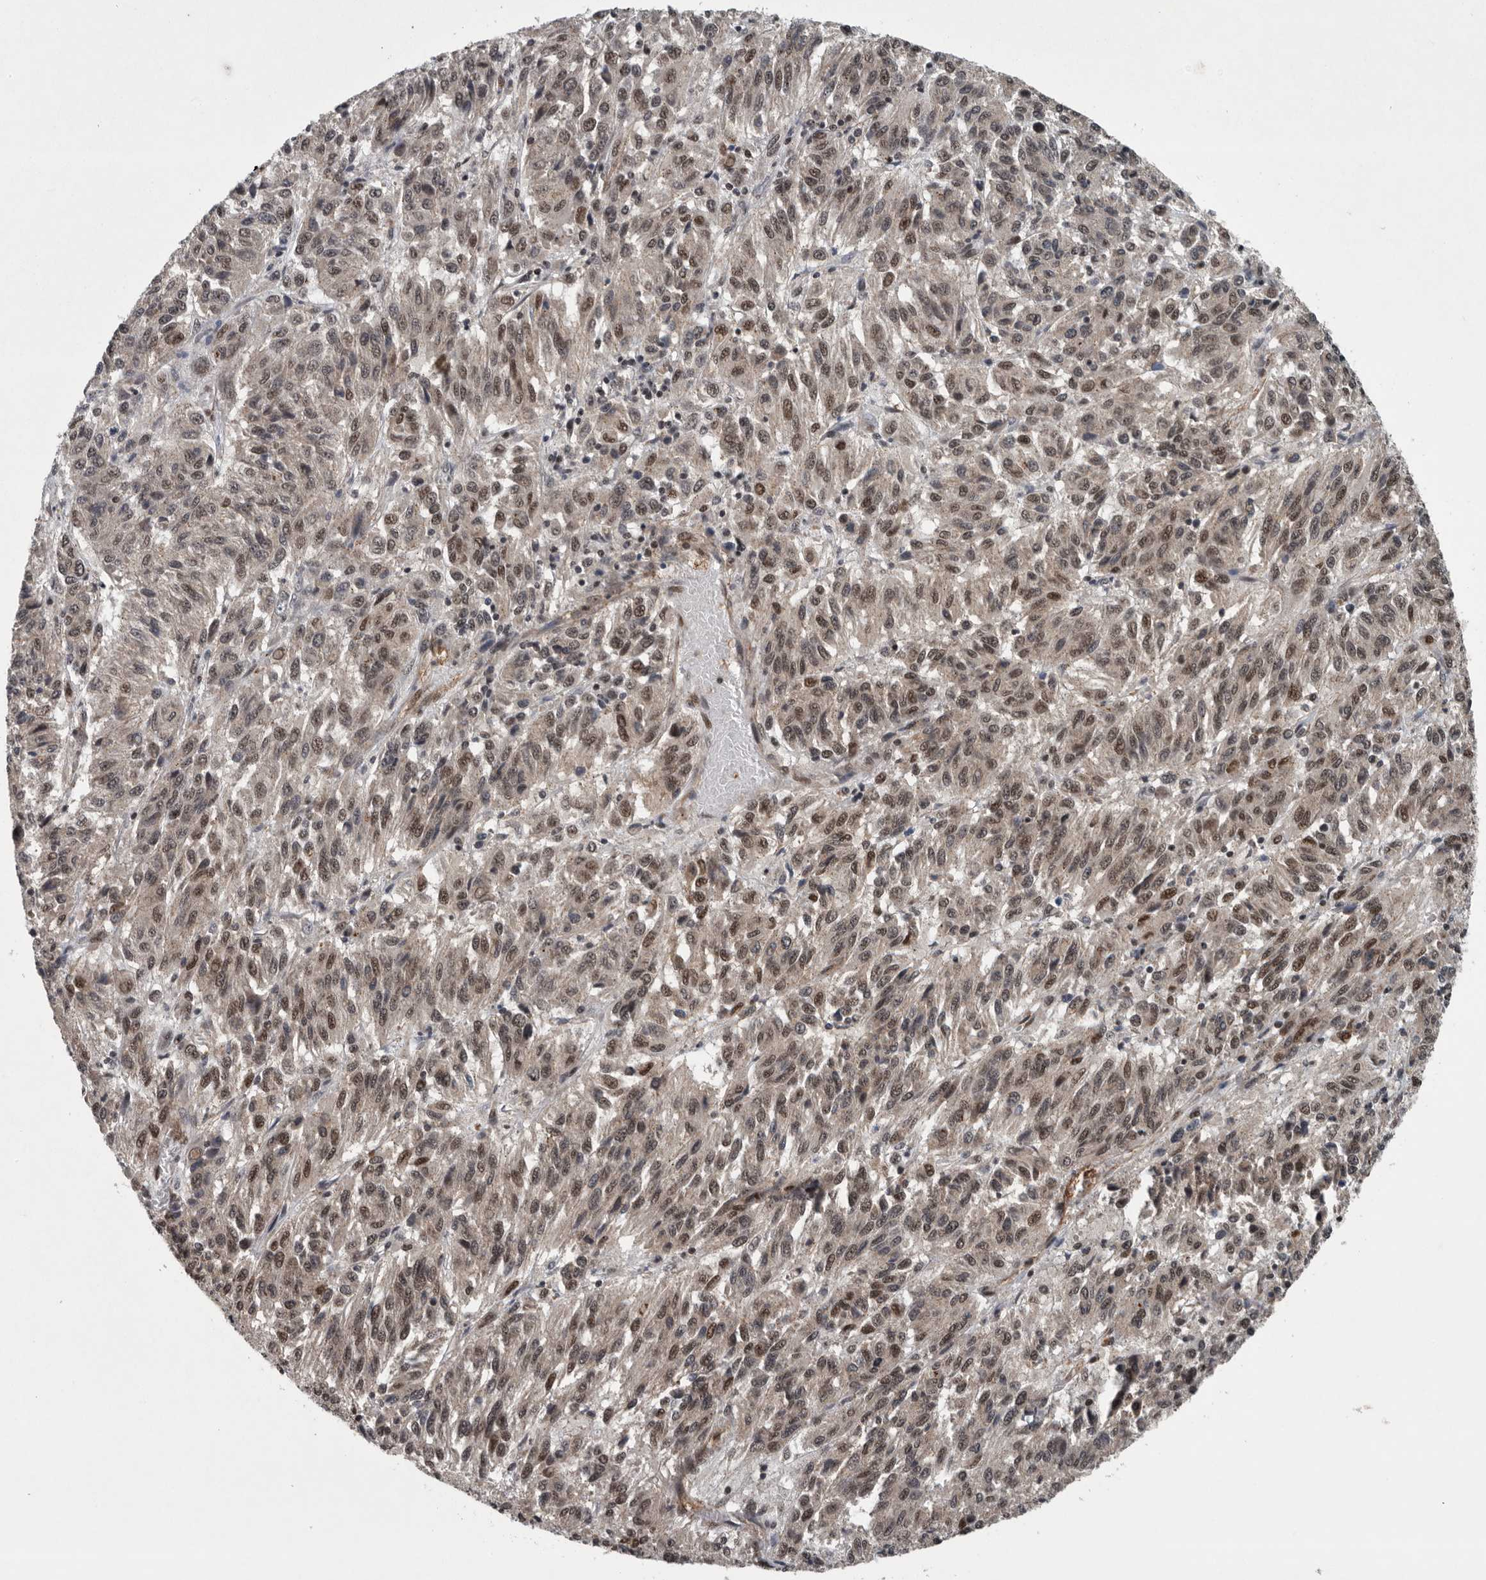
{"staining": {"intensity": "weak", "quantity": ">75%", "location": "nuclear"}, "tissue": "melanoma", "cell_type": "Tumor cells", "image_type": "cancer", "snomed": [{"axis": "morphology", "description": "Malignant melanoma, Metastatic site"}, {"axis": "topography", "description": "Lung"}], "caption": "Immunohistochemistry (IHC) micrograph of neoplastic tissue: human melanoma stained using immunohistochemistry shows low levels of weak protein expression localized specifically in the nuclear of tumor cells, appearing as a nuclear brown color.", "gene": "SENP7", "patient": {"sex": "male", "age": 64}}